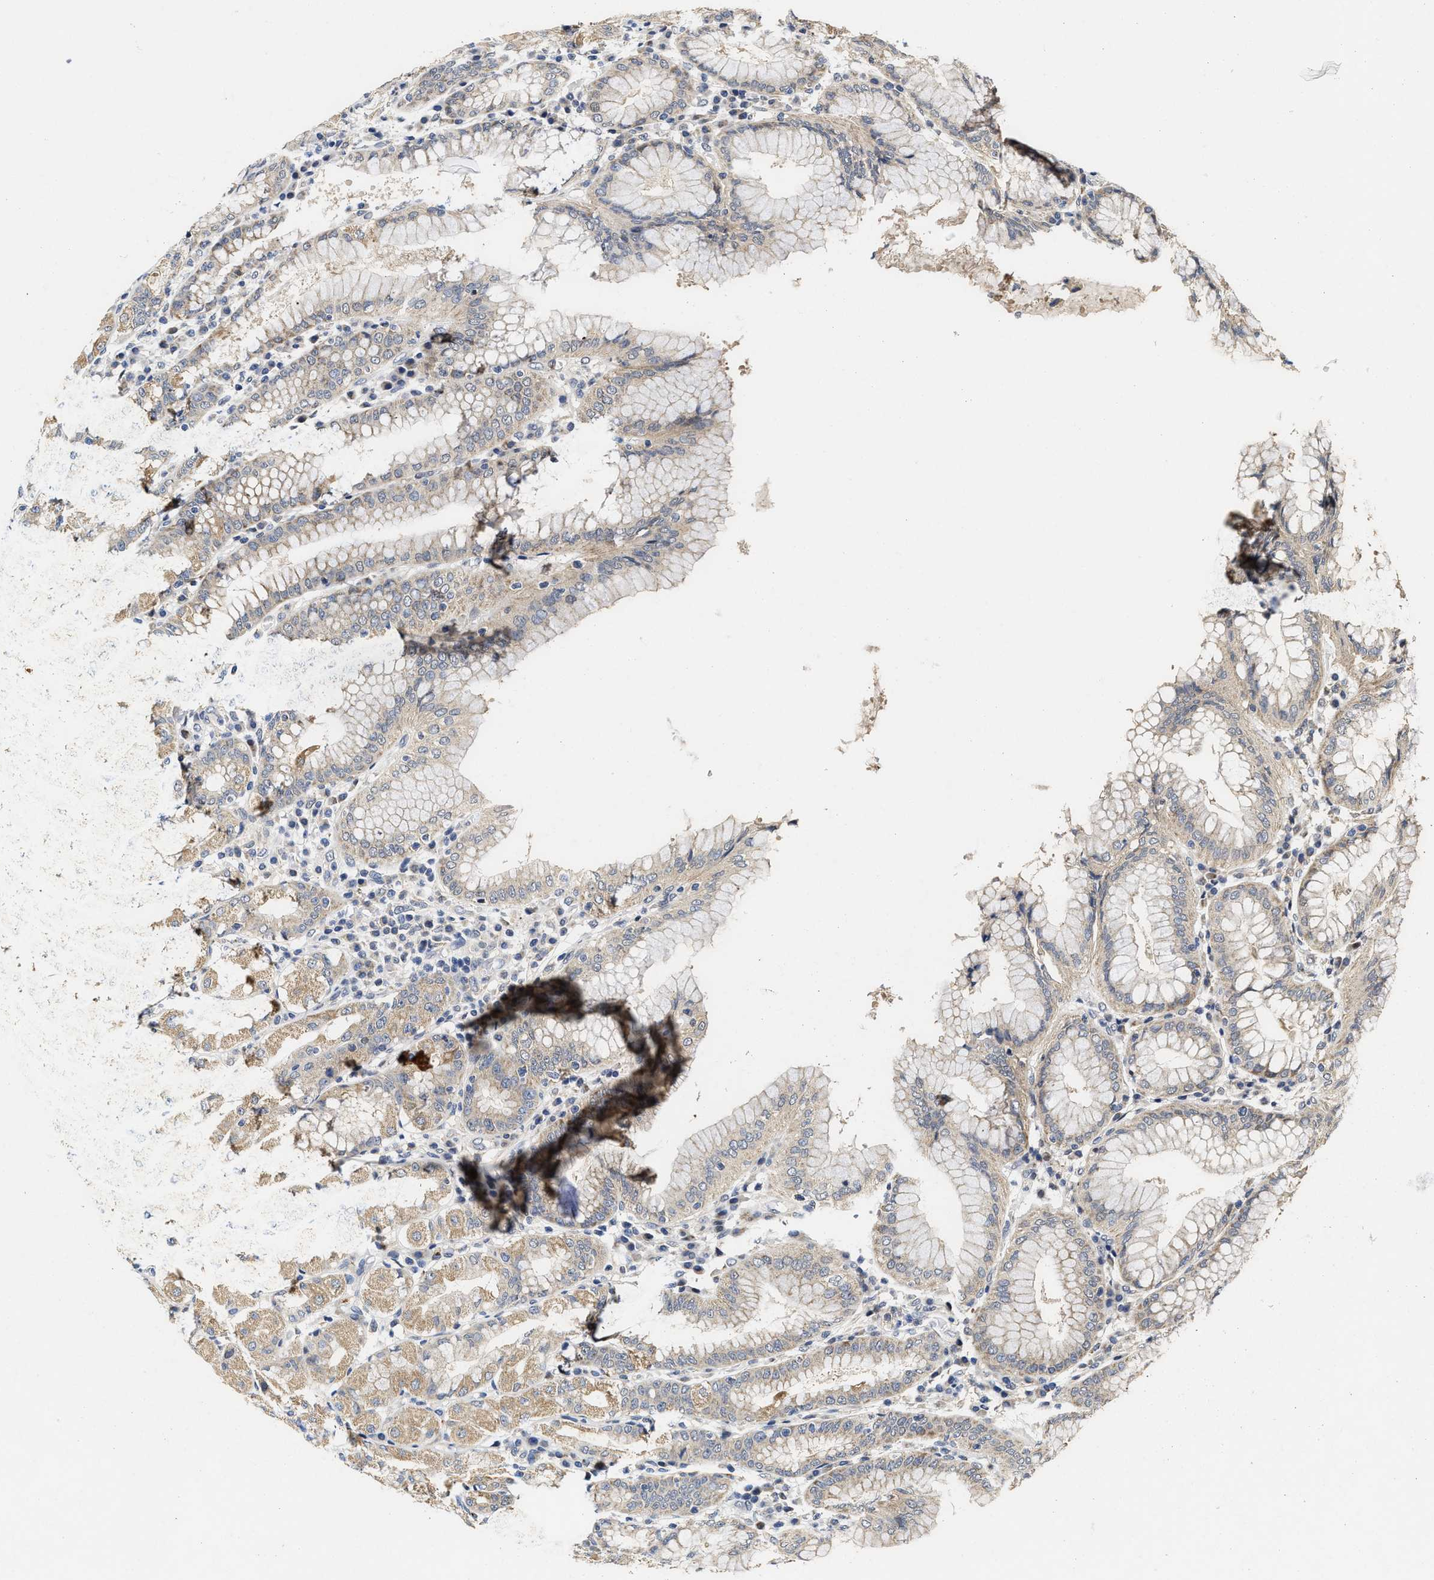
{"staining": {"intensity": "weak", "quantity": ">75%", "location": "cytoplasmic/membranous"}, "tissue": "stomach", "cell_type": "Glandular cells", "image_type": "normal", "snomed": [{"axis": "morphology", "description": "Normal tissue, NOS"}, {"axis": "topography", "description": "Stomach"}, {"axis": "topography", "description": "Stomach, lower"}], "caption": "Immunohistochemical staining of benign human stomach reveals >75% levels of weak cytoplasmic/membranous protein expression in about >75% of glandular cells.", "gene": "SCYL2", "patient": {"sex": "female", "age": 56}}